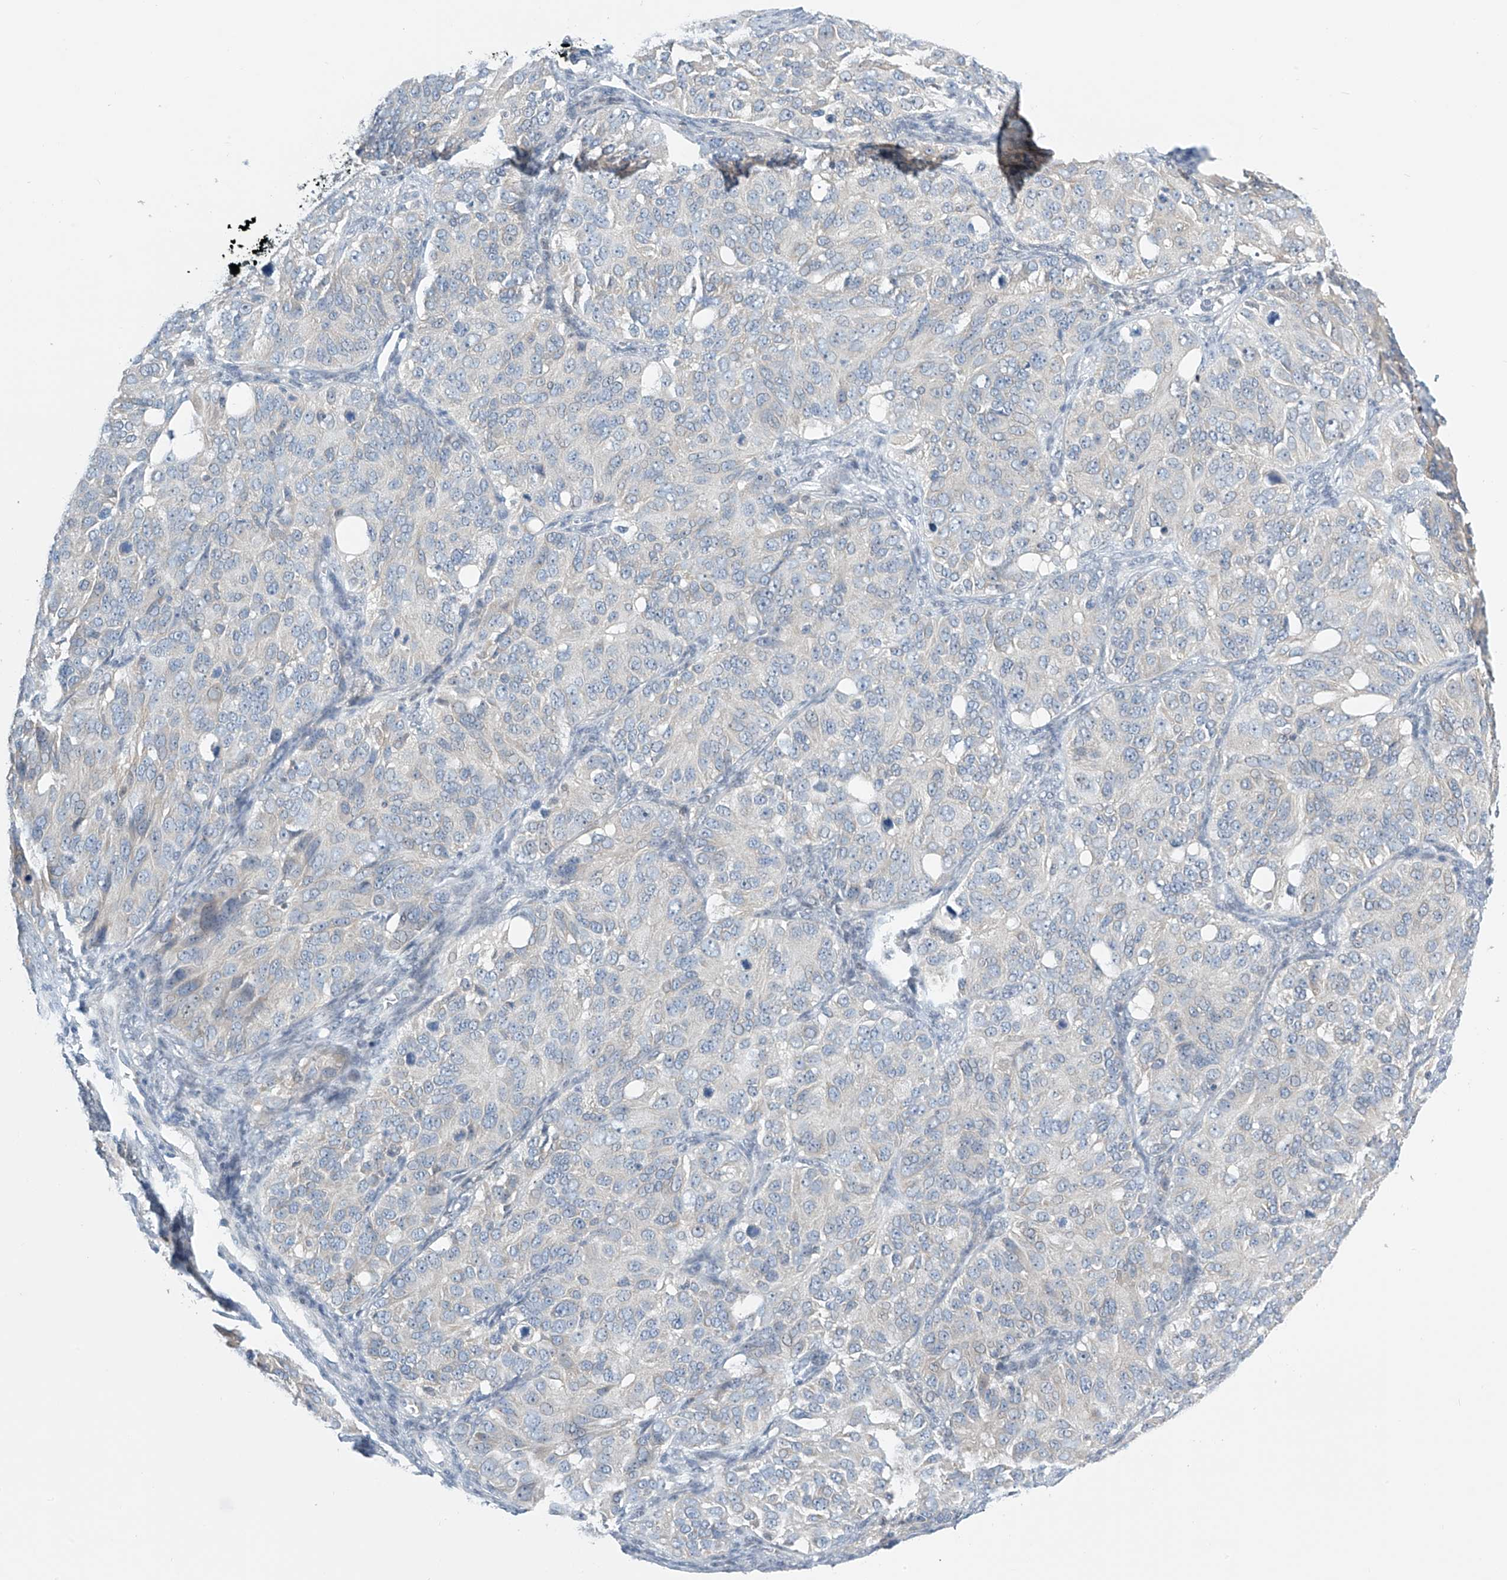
{"staining": {"intensity": "negative", "quantity": "none", "location": "none"}, "tissue": "ovarian cancer", "cell_type": "Tumor cells", "image_type": "cancer", "snomed": [{"axis": "morphology", "description": "Carcinoma, endometroid"}, {"axis": "topography", "description": "Ovary"}], "caption": "Immunohistochemistry micrograph of neoplastic tissue: ovarian endometroid carcinoma stained with DAB (3,3'-diaminobenzidine) displays no significant protein positivity in tumor cells.", "gene": "APLF", "patient": {"sex": "female", "age": 51}}